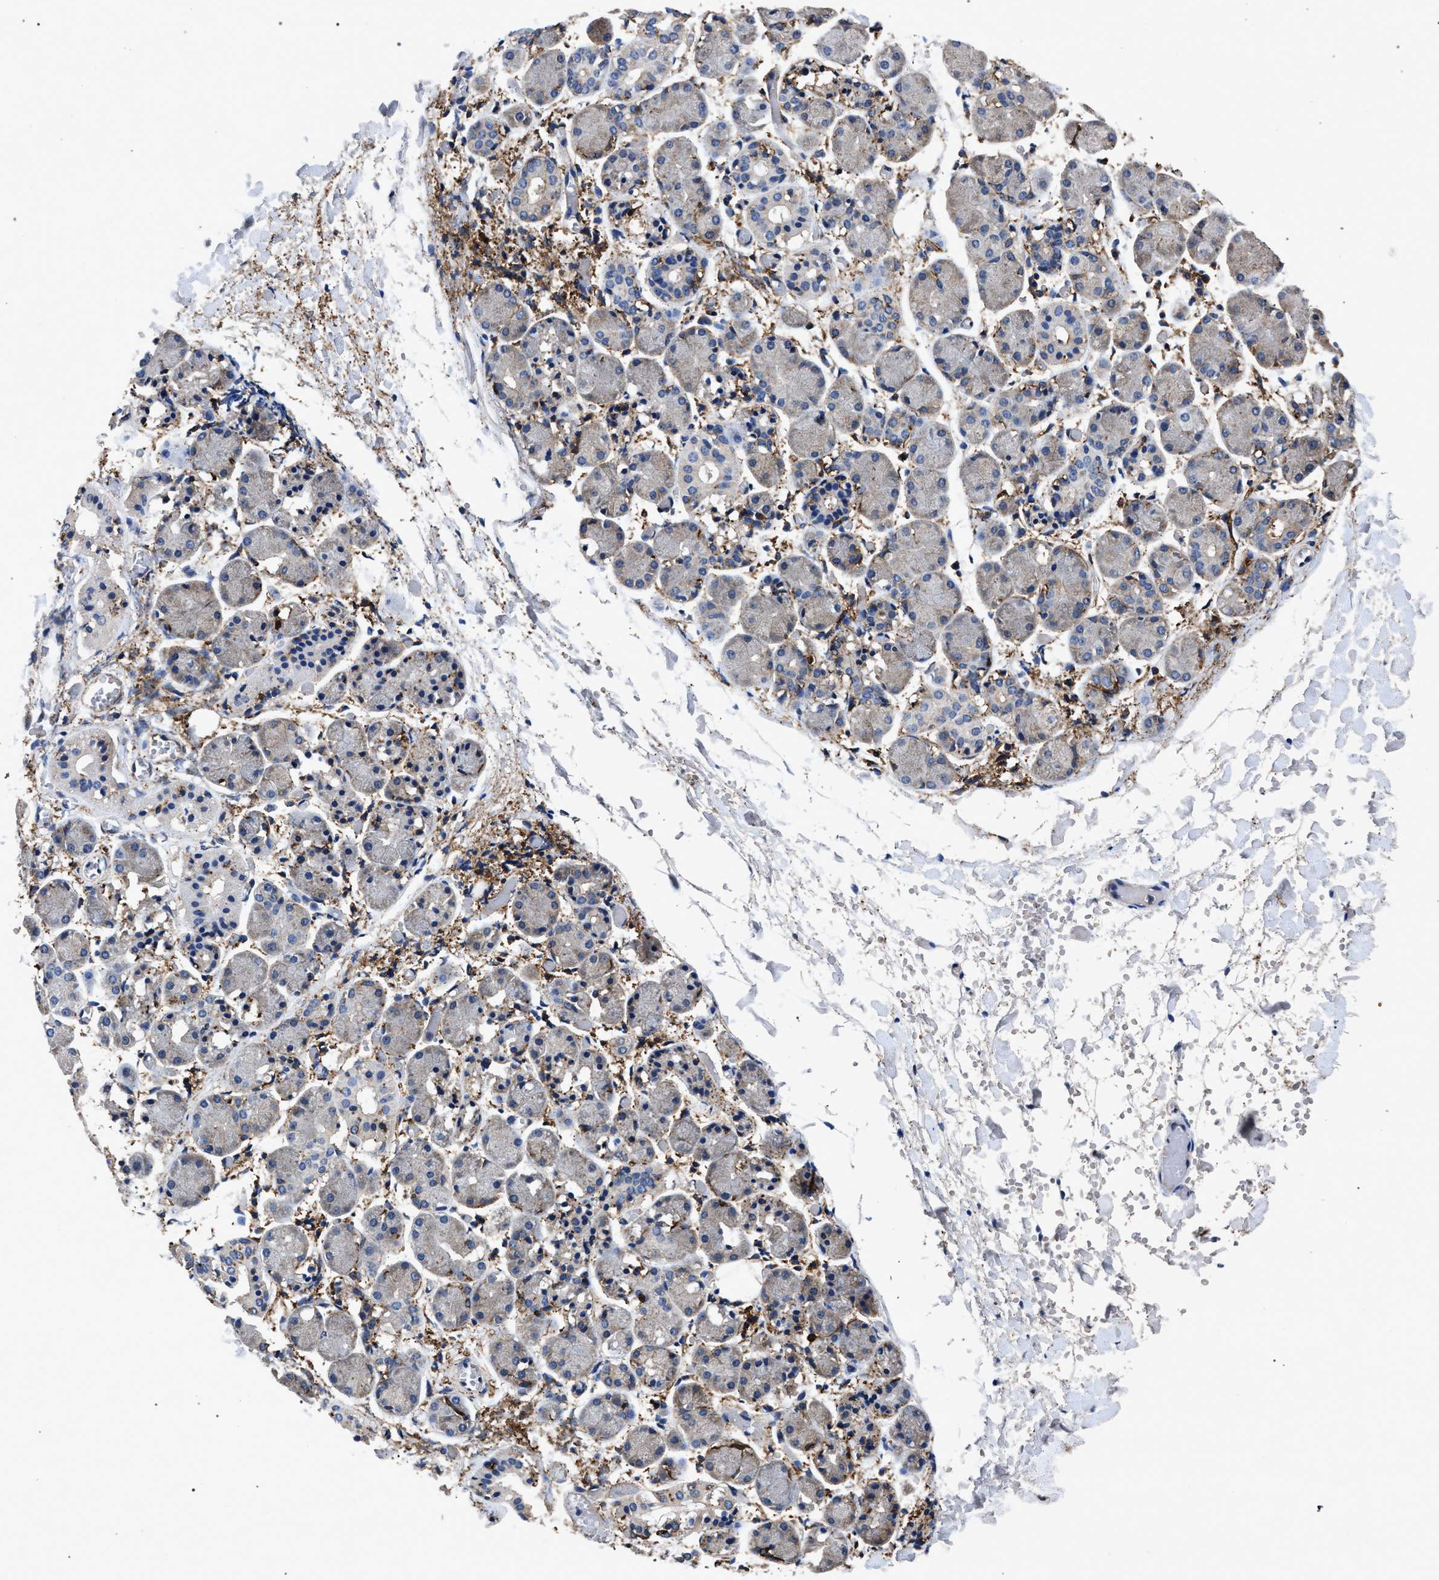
{"staining": {"intensity": "weak", "quantity": "<25%", "location": "cytoplasmic/membranous"}, "tissue": "salivary gland", "cell_type": "Glandular cells", "image_type": "normal", "snomed": [{"axis": "morphology", "description": "Normal tissue, NOS"}, {"axis": "topography", "description": "Salivary gland"}], "caption": "Immunohistochemistry photomicrograph of normal human salivary gland stained for a protein (brown), which exhibits no staining in glandular cells.", "gene": "MARCKS", "patient": {"sex": "female", "age": 24}}